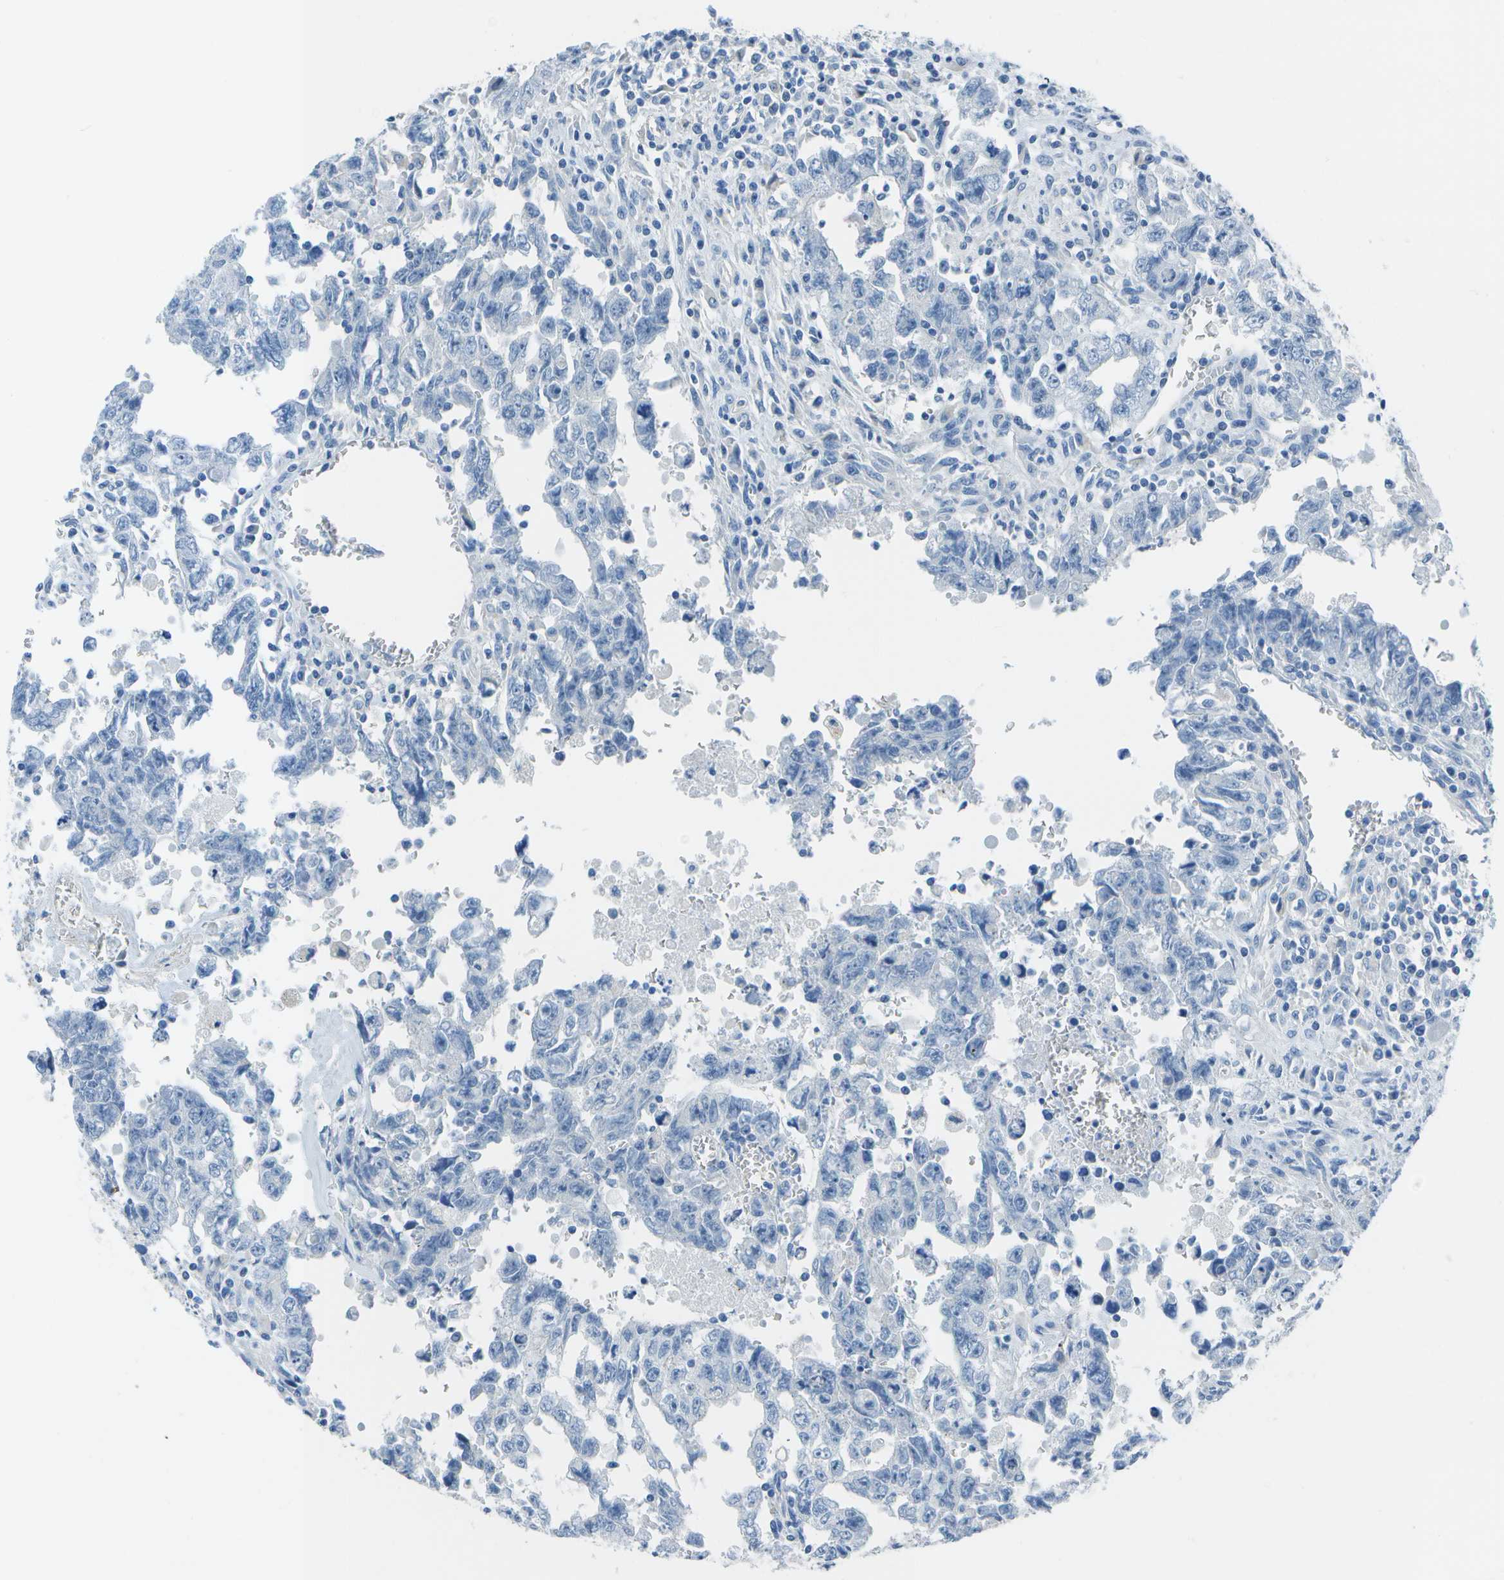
{"staining": {"intensity": "negative", "quantity": "none", "location": "none"}, "tissue": "testis cancer", "cell_type": "Tumor cells", "image_type": "cancer", "snomed": [{"axis": "morphology", "description": "Carcinoma, Embryonal, NOS"}, {"axis": "topography", "description": "Testis"}], "caption": "IHC micrograph of human testis cancer (embryonal carcinoma) stained for a protein (brown), which exhibits no expression in tumor cells.", "gene": "DCT", "patient": {"sex": "male", "age": 28}}